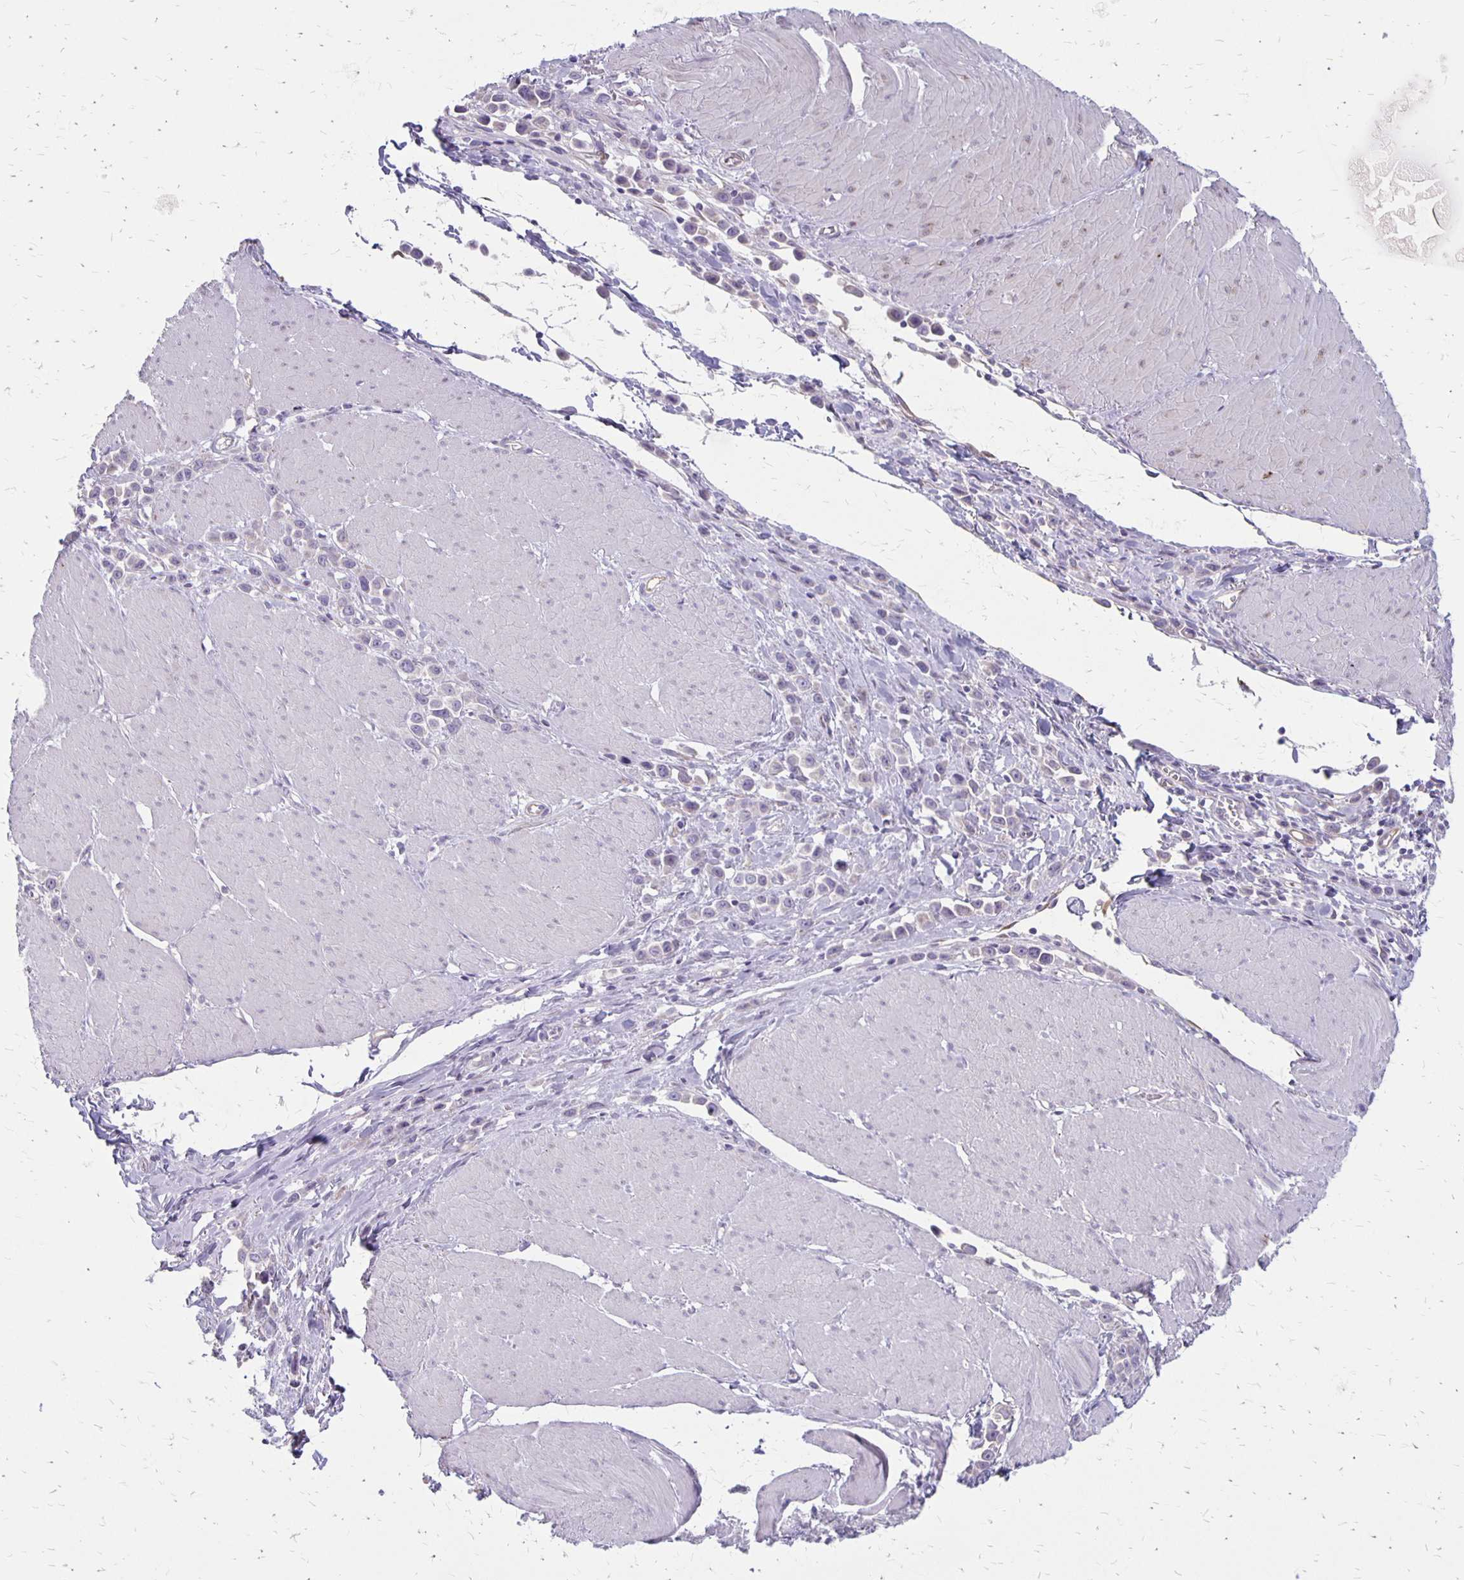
{"staining": {"intensity": "negative", "quantity": "none", "location": "none"}, "tissue": "stomach cancer", "cell_type": "Tumor cells", "image_type": "cancer", "snomed": [{"axis": "morphology", "description": "Adenocarcinoma, NOS"}, {"axis": "topography", "description": "Stomach"}], "caption": "Tumor cells are negative for brown protein staining in stomach adenocarcinoma.", "gene": "HOMER1", "patient": {"sex": "male", "age": 47}}